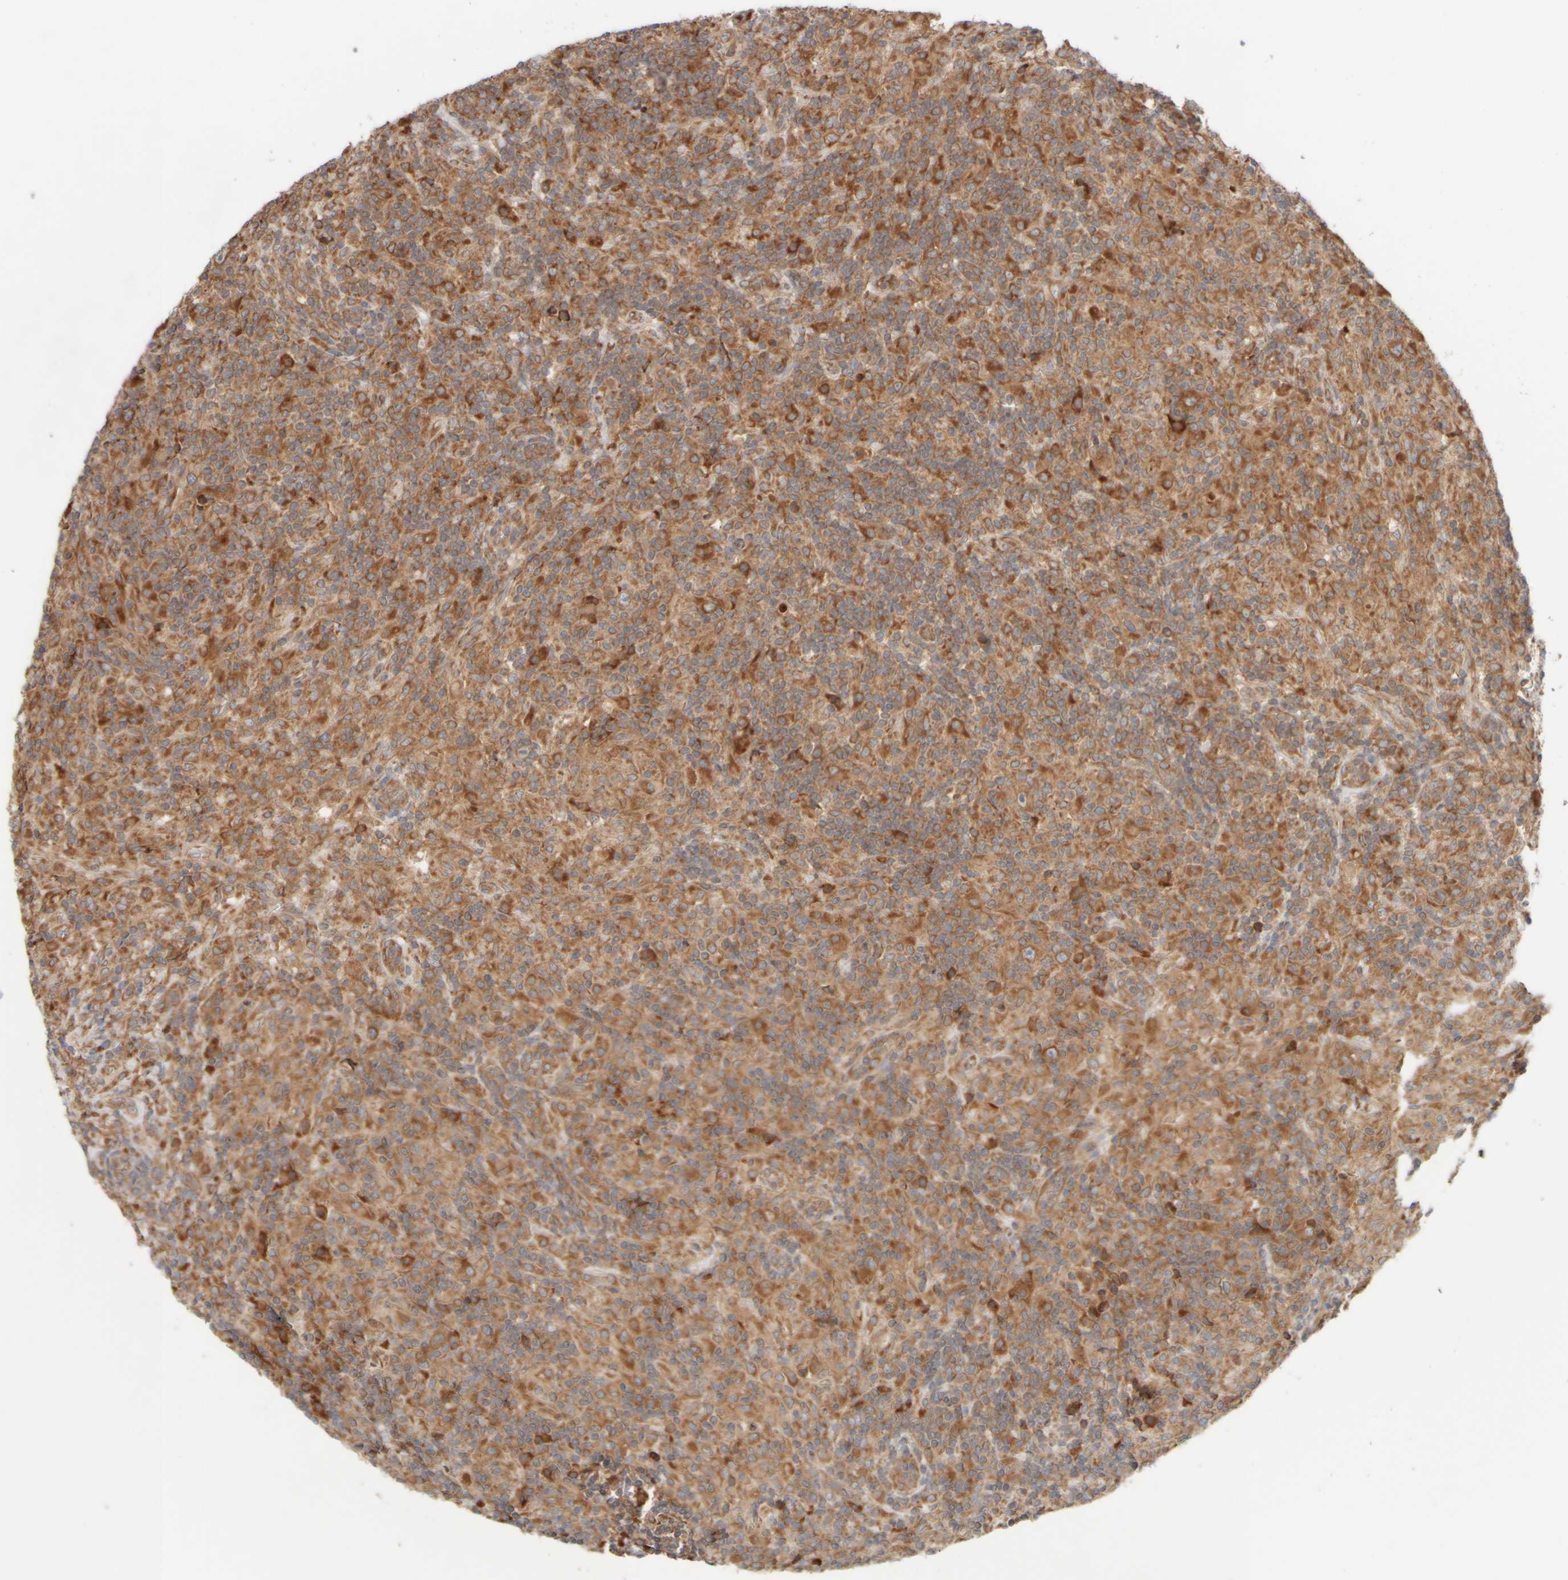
{"staining": {"intensity": "moderate", "quantity": ">75%", "location": "cytoplasmic/membranous"}, "tissue": "lymphoma", "cell_type": "Tumor cells", "image_type": "cancer", "snomed": [{"axis": "morphology", "description": "Hodgkin's disease, NOS"}, {"axis": "topography", "description": "Lymph node"}], "caption": "Human lymphoma stained with a brown dye displays moderate cytoplasmic/membranous positive staining in approximately >75% of tumor cells.", "gene": "EIF2B3", "patient": {"sex": "male", "age": 70}}